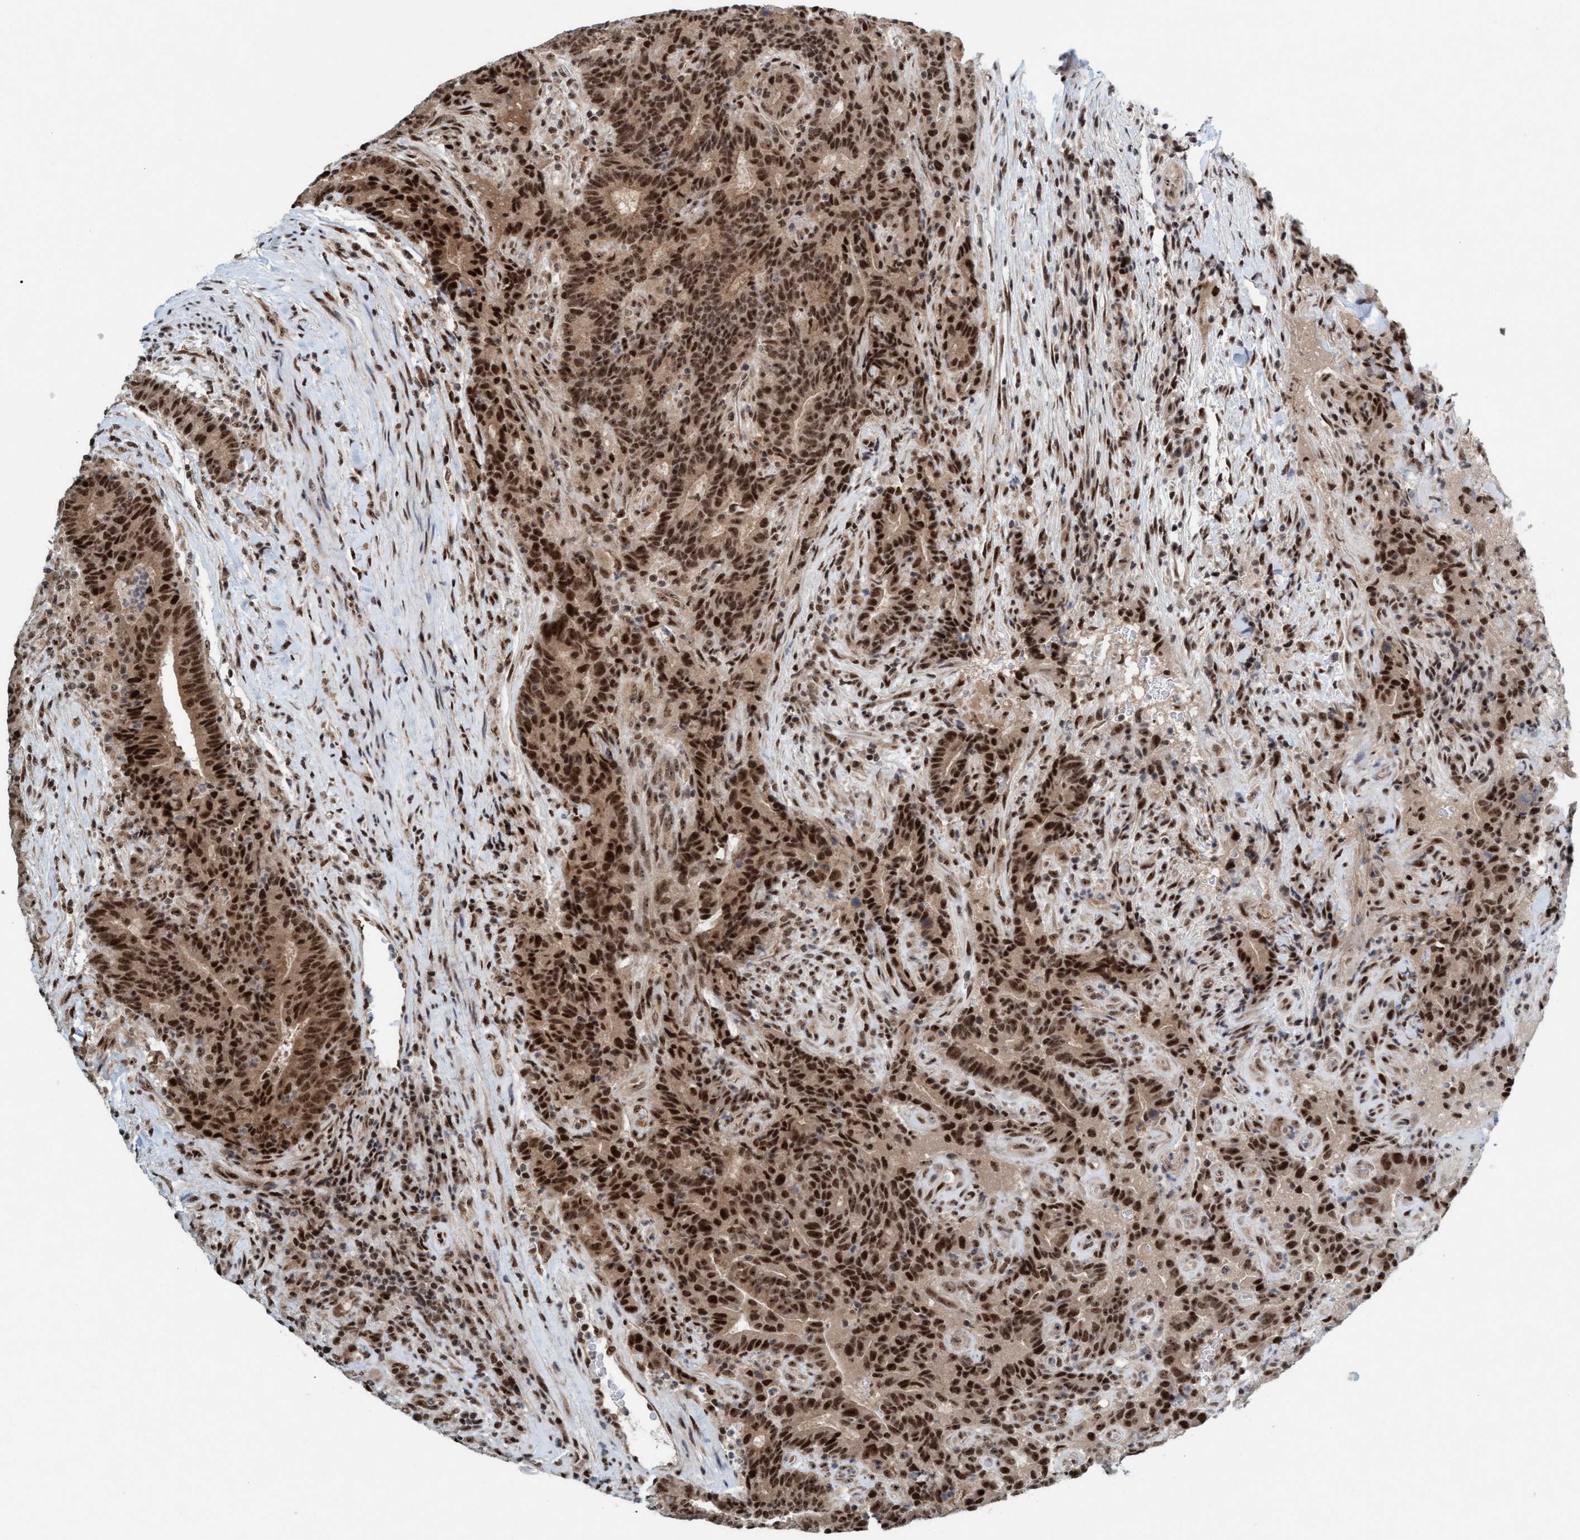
{"staining": {"intensity": "strong", "quantity": ">75%", "location": "nuclear"}, "tissue": "colorectal cancer", "cell_type": "Tumor cells", "image_type": "cancer", "snomed": [{"axis": "morphology", "description": "Normal tissue, NOS"}, {"axis": "morphology", "description": "Adenocarcinoma, NOS"}, {"axis": "topography", "description": "Colon"}], "caption": "Human adenocarcinoma (colorectal) stained with a brown dye shows strong nuclear positive expression in about >75% of tumor cells.", "gene": "SMCR8", "patient": {"sex": "female", "age": 75}}